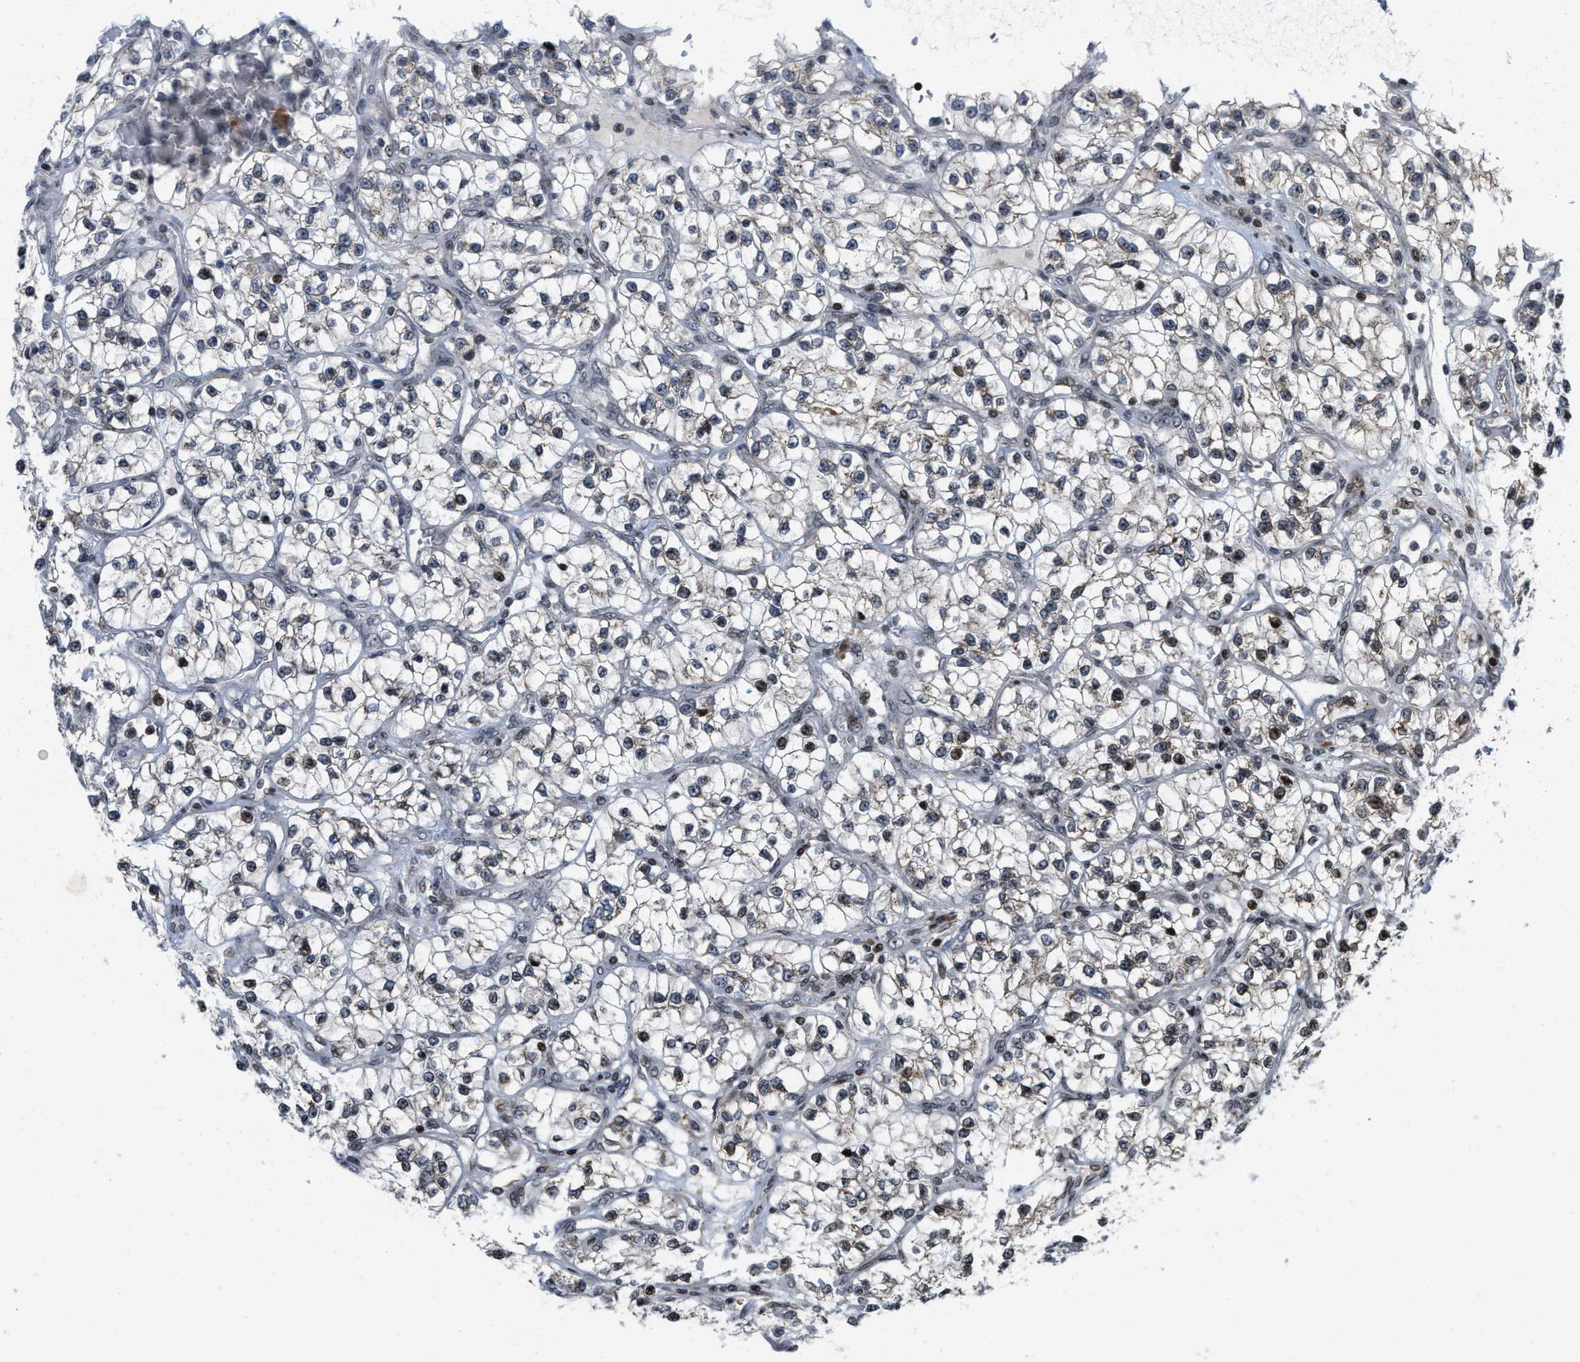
{"staining": {"intensity": "moderate", "quantity": "<25%", "location": "nuclear"}, "tissue": "renal cancer", "cell_type": "Tumor cells", "image_type": "cancer", "snomed": [{"axis": "morphology", "description": "Adenocarcinoma, NOS"}, {"axis": "topography", "description": "Kidney"}], "caption": "Renal cancer stained for a protein (brown) demonstrates moderate nuclear positive expression in approximately <25% of tumor cells.", "gene": "PDZD2", "patient": {"sex": "female", "age": 57}}